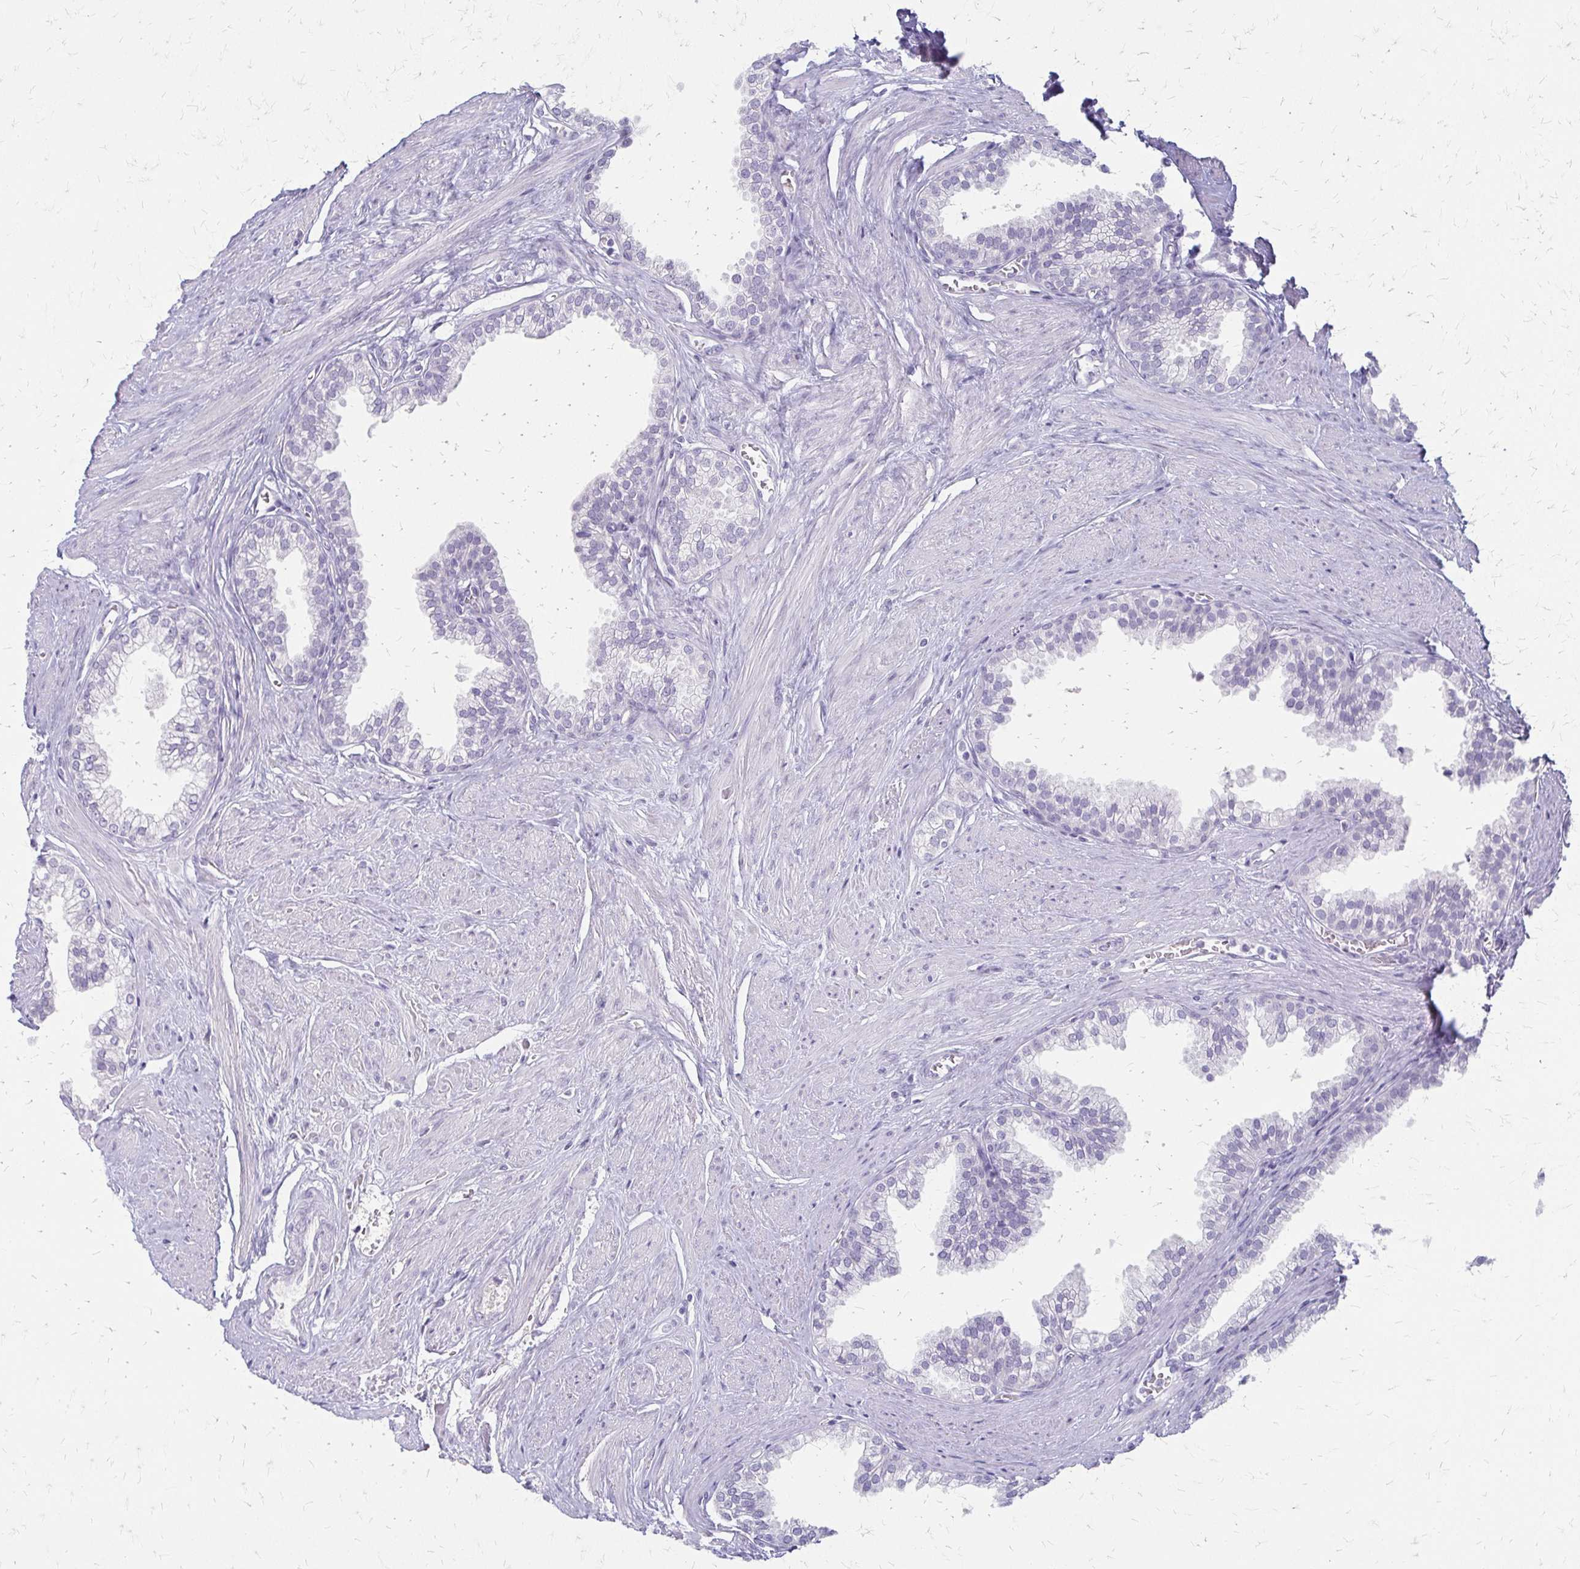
{"staining": {"intensity": "negative", "quantity": "none", "location": "none"}, "tissue": "prostate", "cell_type": "Glandular cells", "image_type": "normal", "snomed": [{"axis": "morphology", "description": "Normal tissue, NOS"}, {"axis": "topography", "description": "Prostate"}, {"axis": "topography", "description": "Peripheral nerve tissue"}], "caption": "IHC micrograph of benign human prostate stained for a protein (brown), which shows no staining in glandular cells. Brightfield microscopy of immunohistochemistry stained with DAB (3,3'-diaminobenzidine) (brown) and hematoxylin (blue), captured at high magnification.", "gene": "ACP5", "patient": {"sex": "male", "age": 55}}